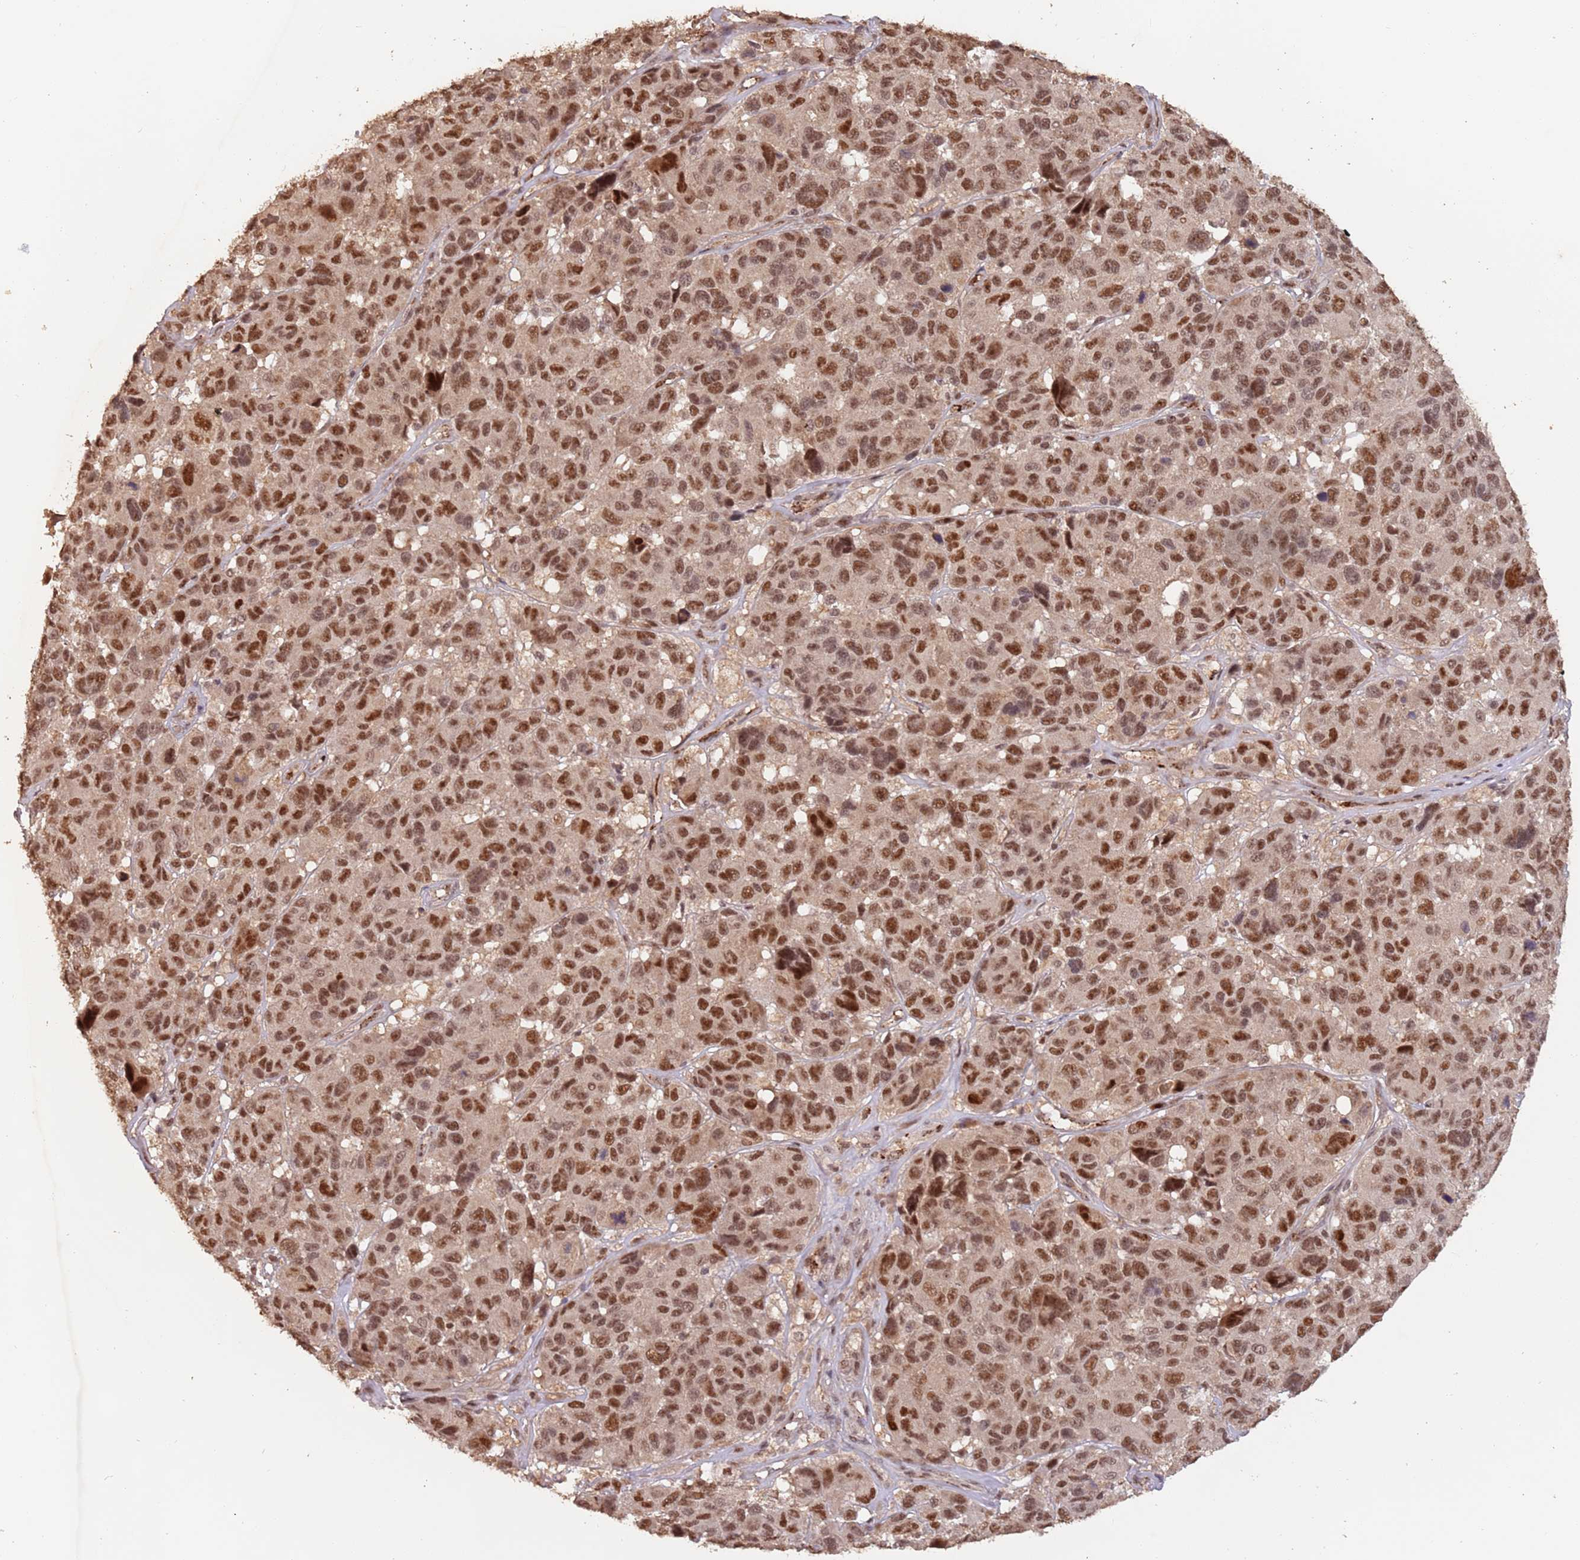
{"staining": {"intensity": "strong", "quantity": ">75%", "location": "nuclear"}, "tissue": "melanoma", "cell_type": "Tumor cells", "image_type": "cancer", "snomed": [{"axis": "morphology", "description": "Malignant melanoma, NOS"}, {"axis": "topography", "description": "Skin"}], "caption": "Approximately >75% of tumor cells in melanoma demonstrate strong nuclear protein staining as visualized by brown immunohistochemical staining.", "gene": "RFXANK", "patient": {"sex": "female", "age": 66}}